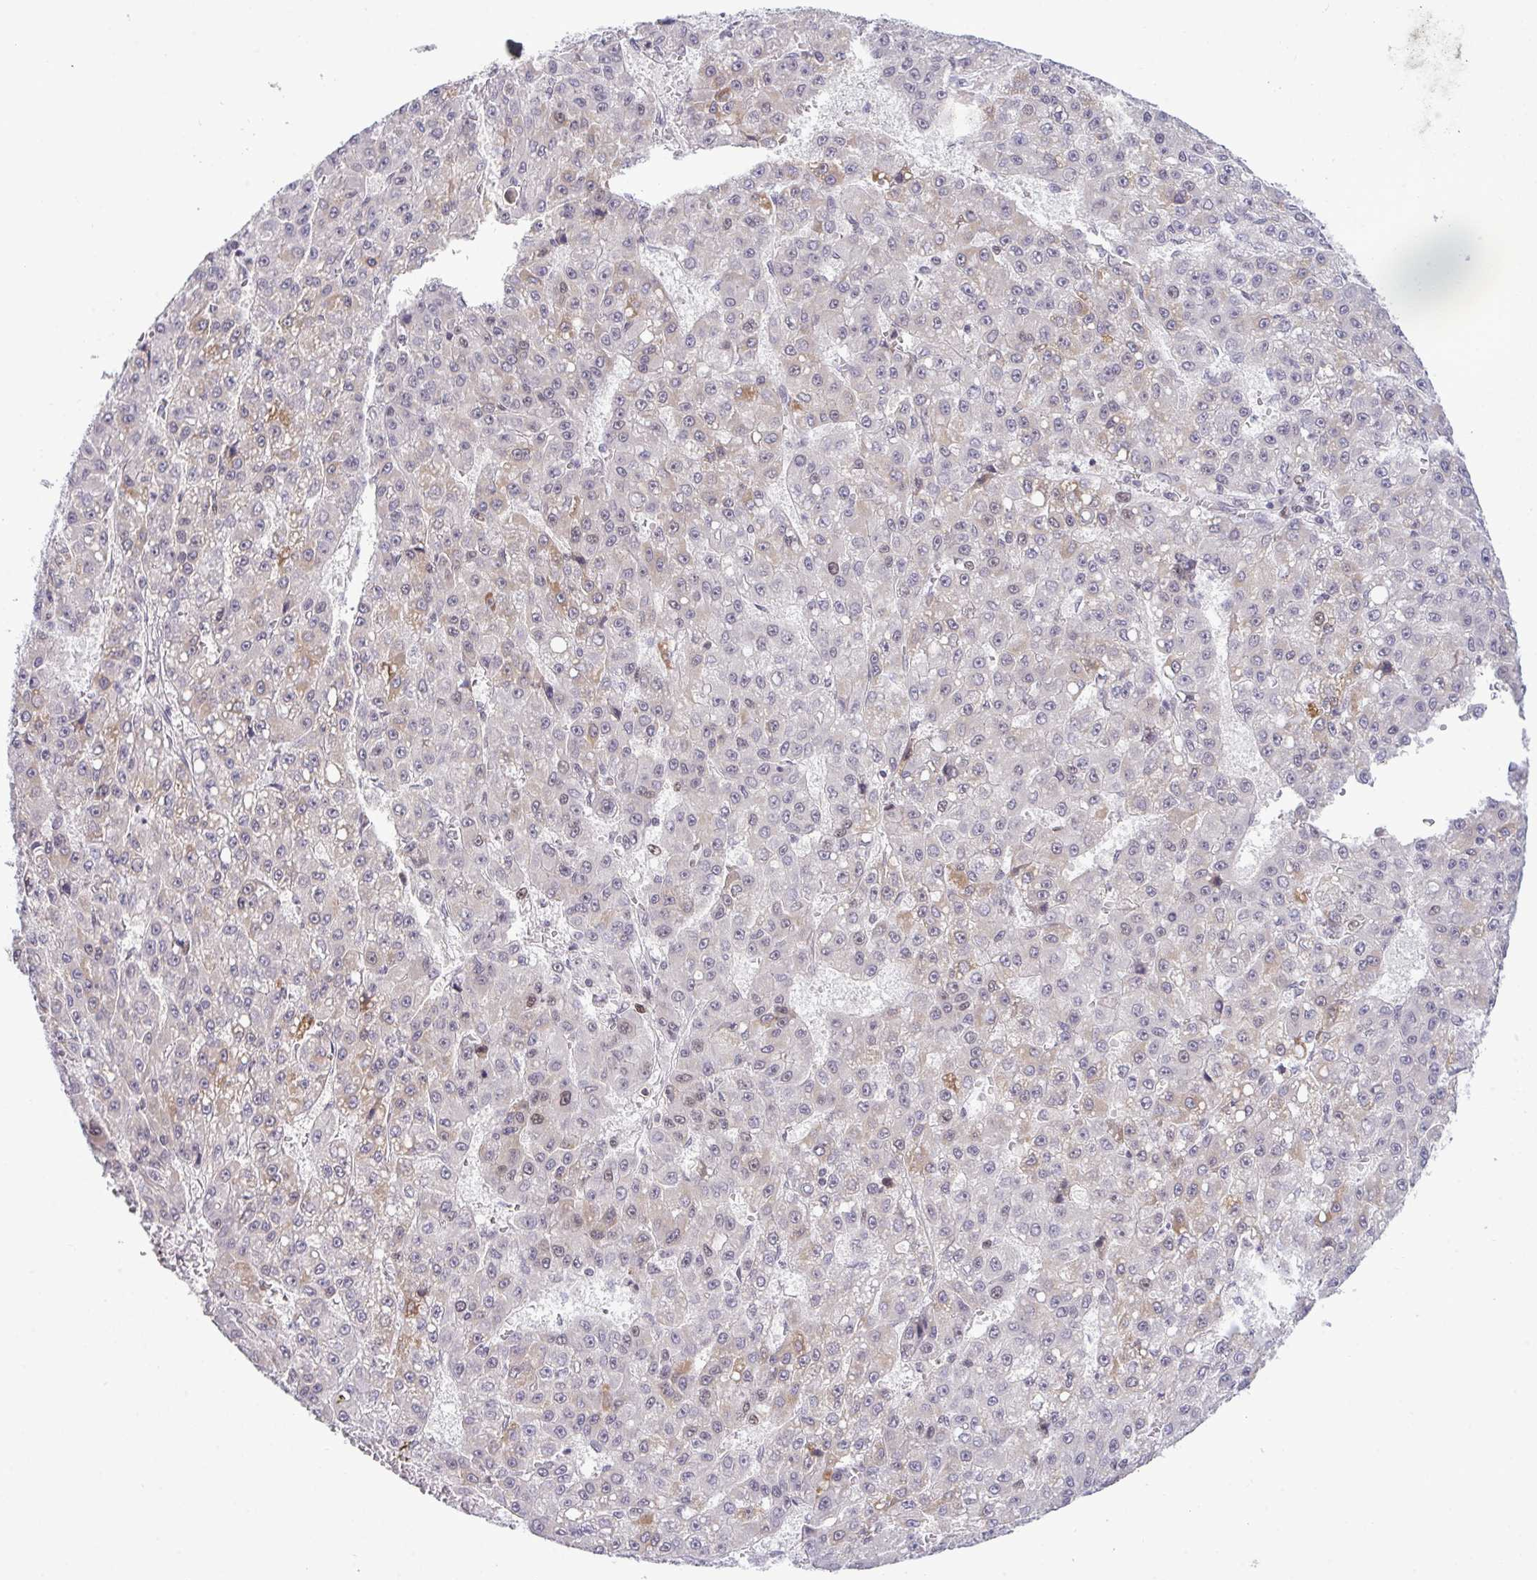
{"staining": {"intensity": "weak", "quantity": "<25%", "location": "nuclear"}, "tissue": "liver cancer", "cell_type": "Tumor cells", "image_type": "cancer", "snomed": [{"axis": "morphology", "description": "Carcinoma, Hepatocellular, NOS"}, {"axis": "topography", "description": "Liver"}], "caption": "Liver cancer (hepatocellular carcinoma) was stained to show a protein in brown. There is no significant staining in tumor cells.", "gene": "RFC4", "patient": {"sex": "male", "age": 70}}